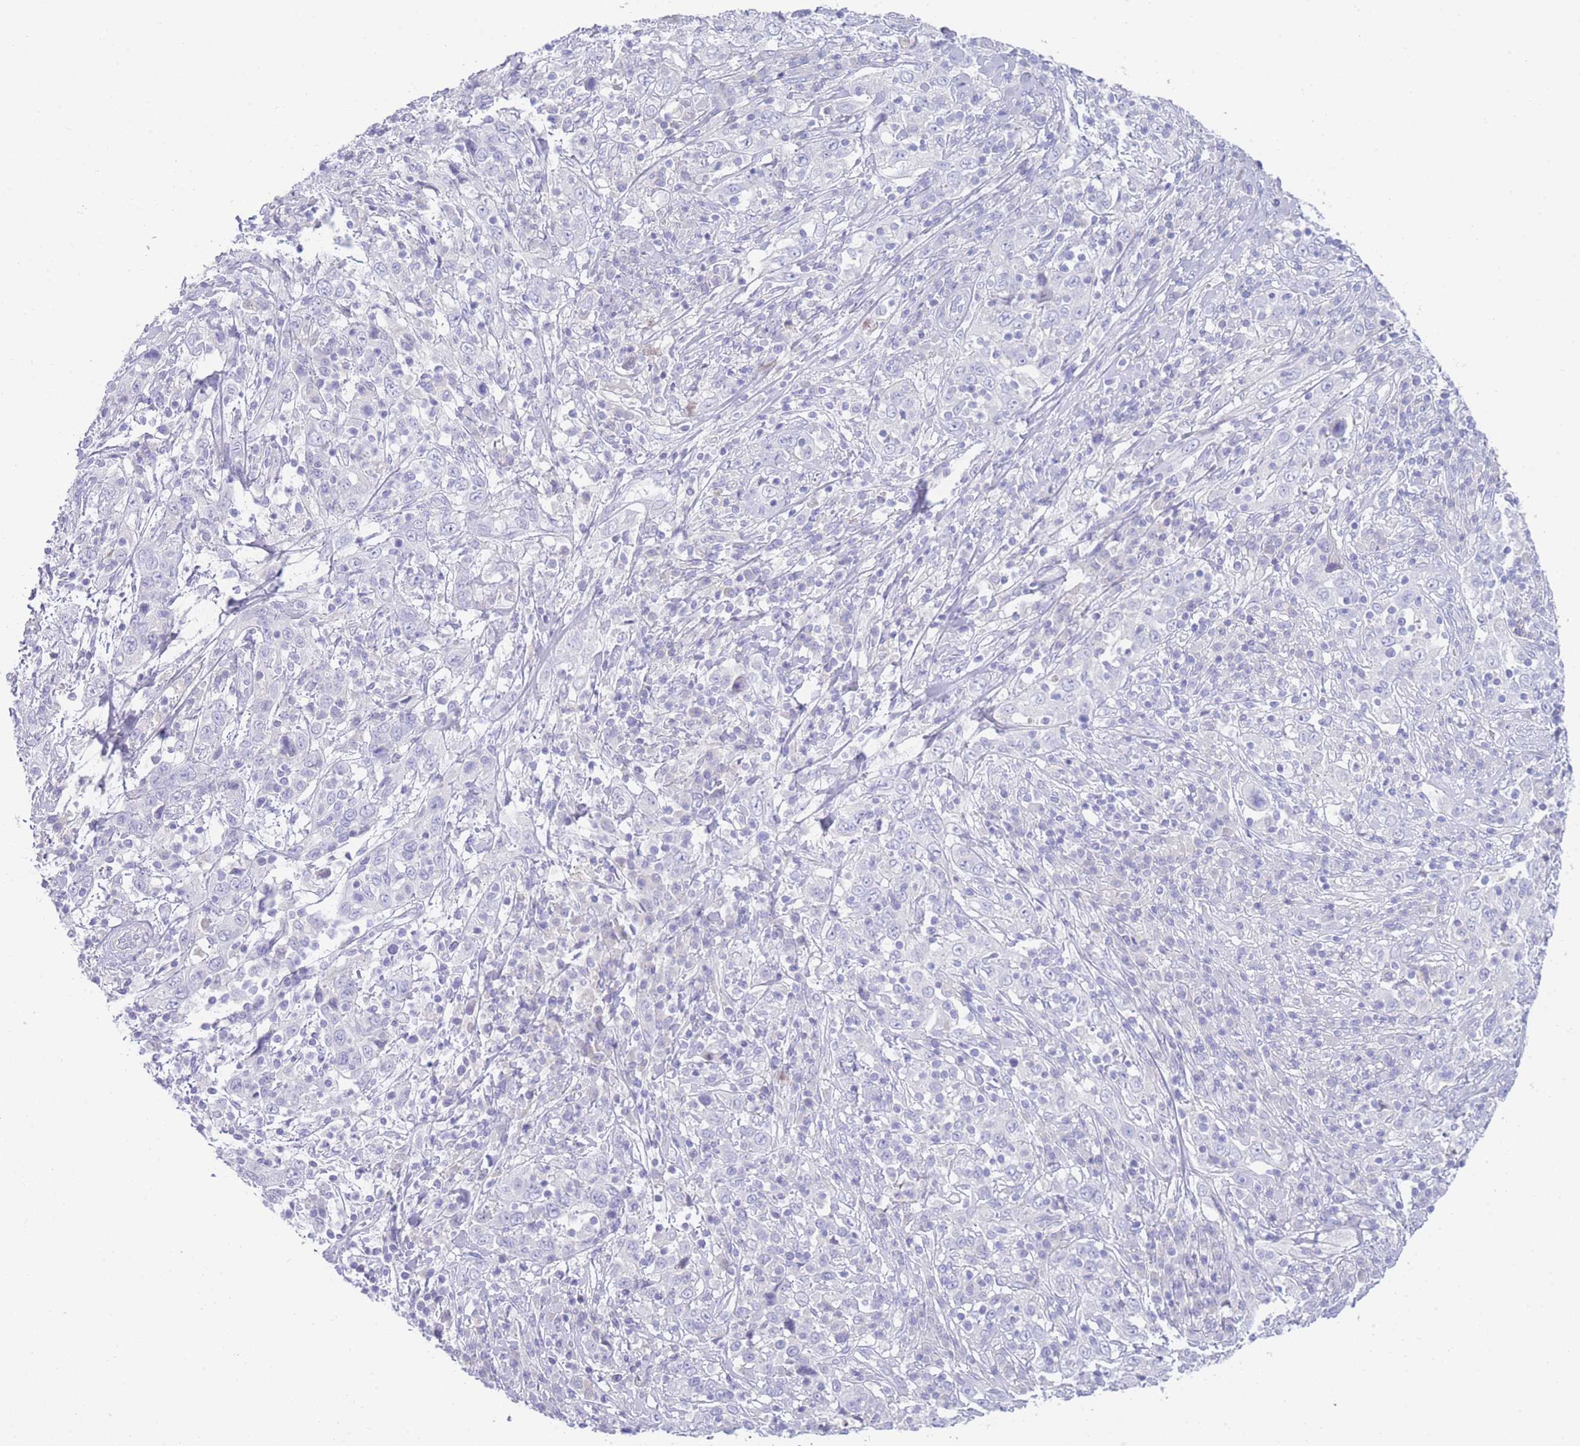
{"staining": {"intensity": "negative", "quantity": "none", "location": "none"}, "tissue": "cervical cancer", "cell_type": "Tumor cells", "image_type": "cancer", "snomed": [{"axis": "morphology", "description": "Squamous cell carcinoma, NOS"}, {"axis": "topography", "description": "Cervix"}], "caption": "Tumor cells are negative for brown protein staining in cervical squamous cell carcinoma.", "gene": "LRRC37A", "patient": {"sex": "female", "age": 46}}